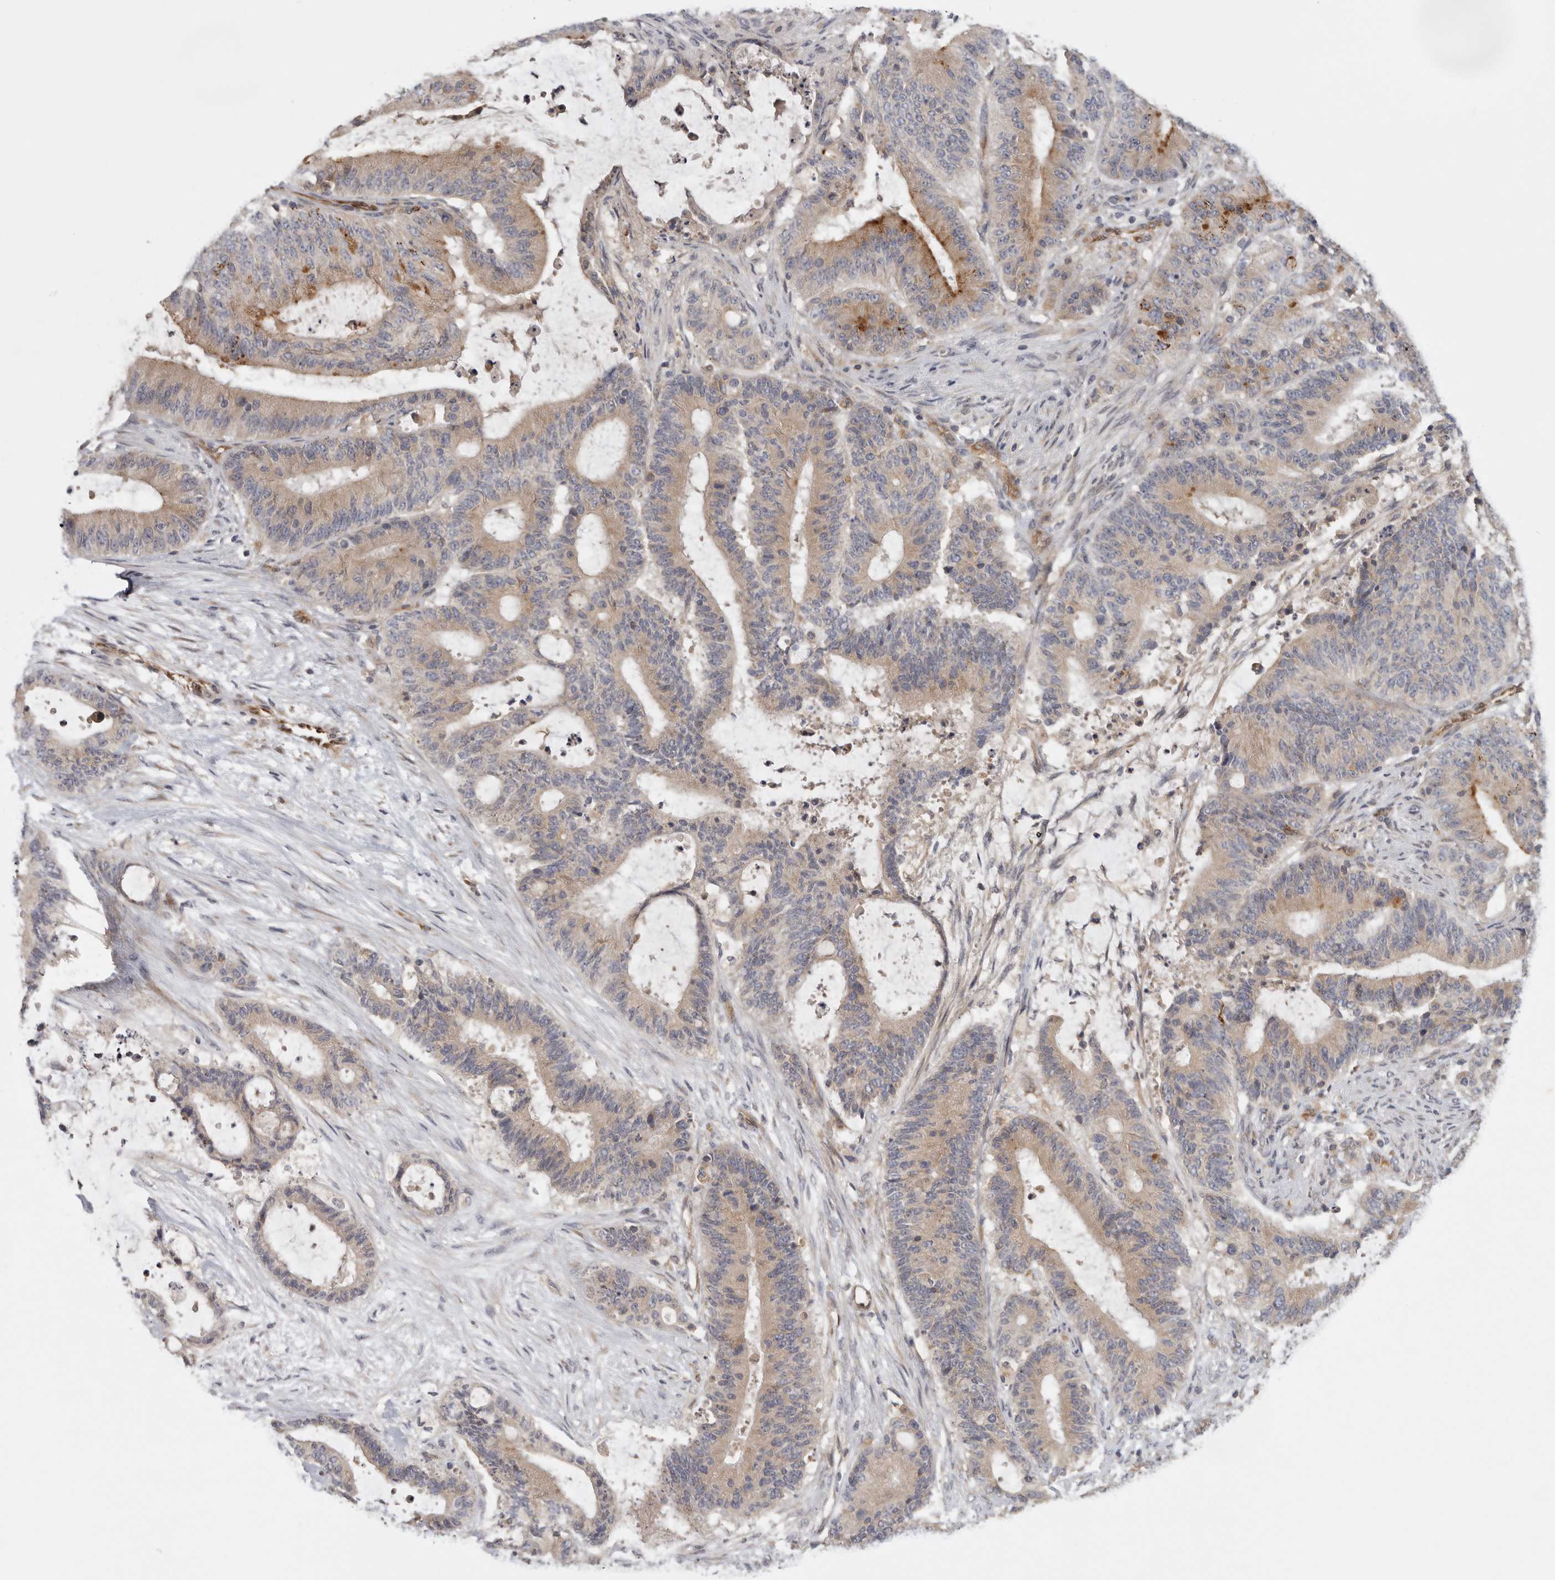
{"staining": {"intensity": "moderate", "quantity": "25%-75%", "location": "cytoplasmic/membranous"}, "tissue": "liver cancer", "cell_type": "Tumor cells", "image_type": "cancer", "snomed": [{"axis": "morphology", "description": "Normal tissue, NOS"}, {"axis": "morphology", "description": "Cholangiocarcinoma"}, {"axis": "topography", "description": "Liver"}, {"axis": "topography", "description": "Peripheral nerve tissue"}], "caption": "The histopathology image reveals a brown stain indicating the presence of a protein in the cytoplasmic/membranous of tumor cells in liver cholangiocarcinoma. Using DAB (brown) and hematoxylin (blue) stains, captured at high magnification using brightfield microscopy.", "gene": "BCAP29", "patient": {"sex": "female", "age": 73}}